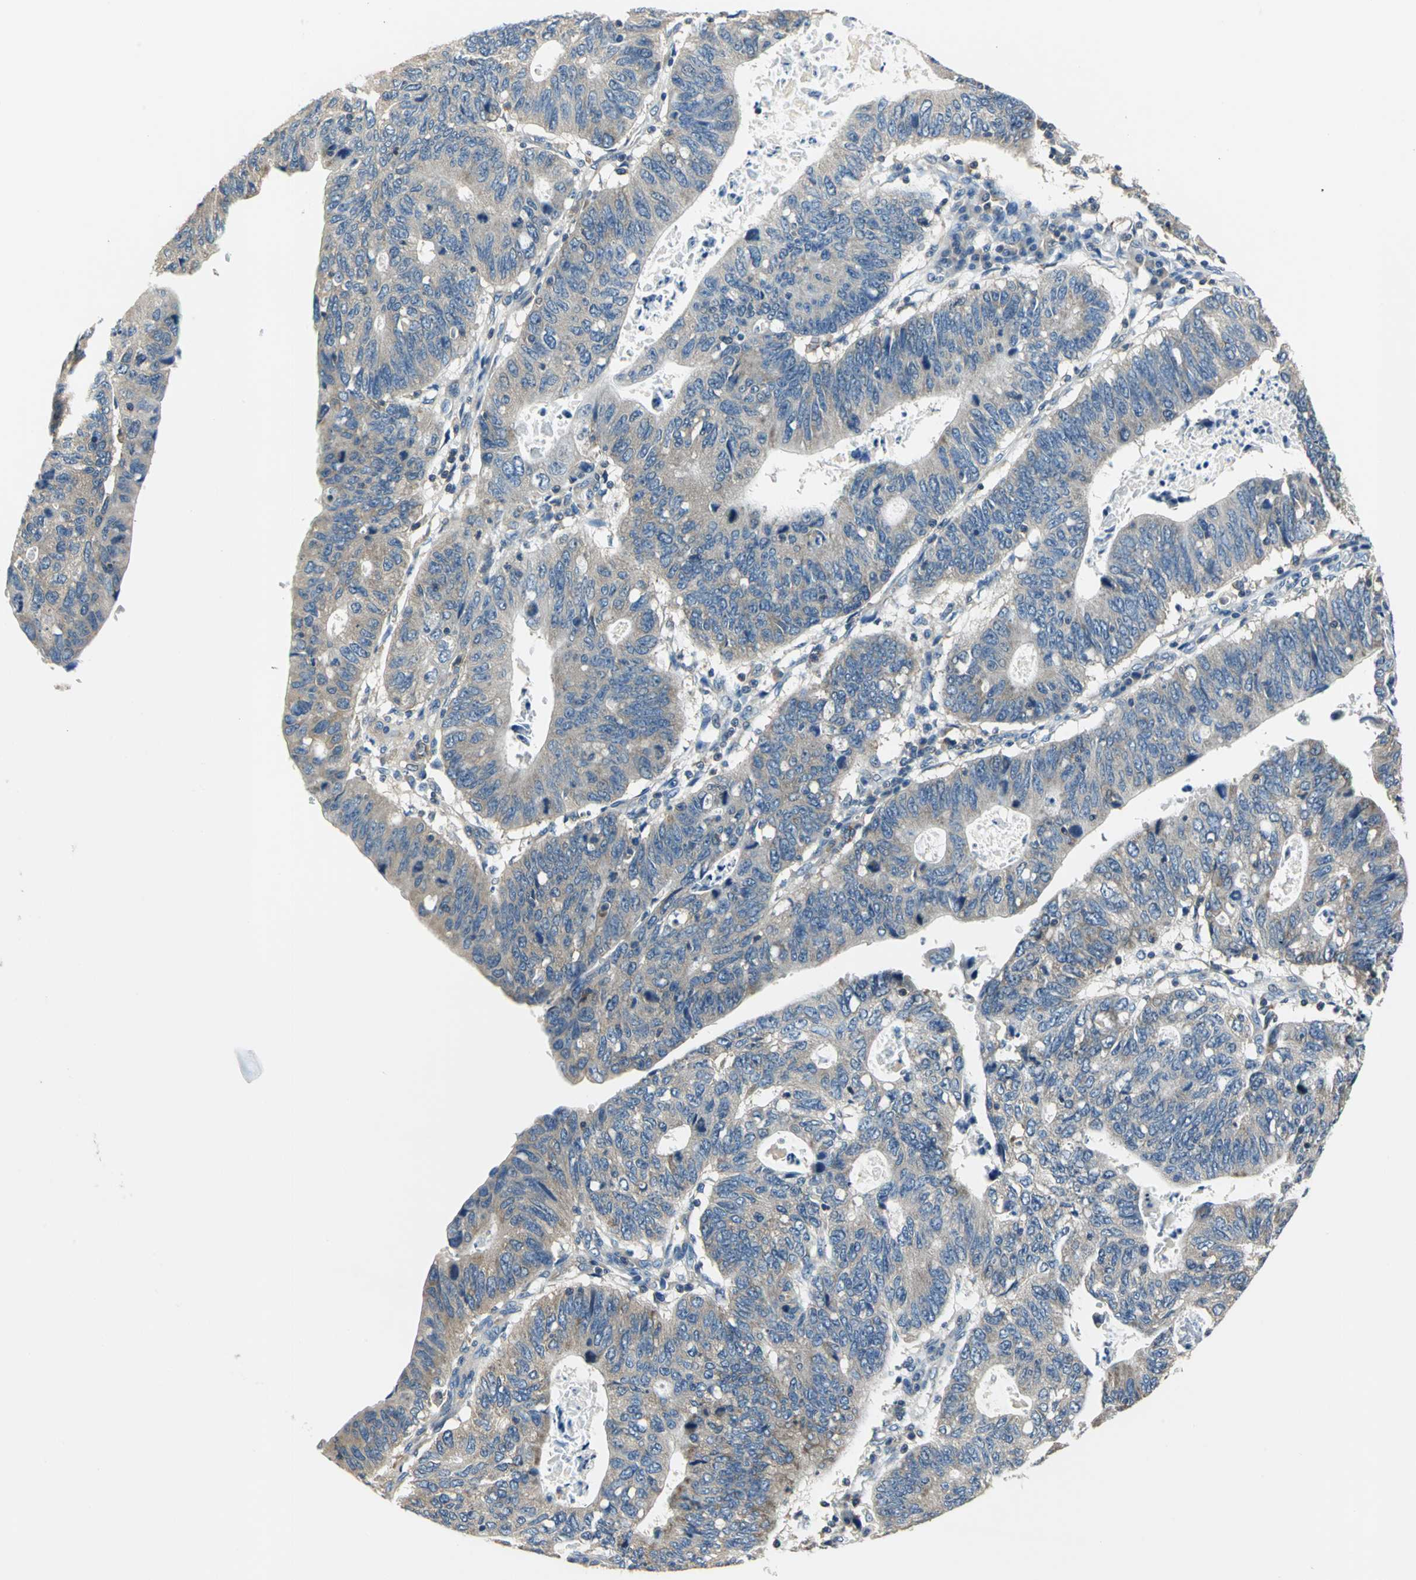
{"staining": {"intensity": "weak", "quantity": ">75%", "location": "cytoplasmic/membranous"}, "tissue": "stomach cancer", "cell_type": "Tumor cells", "image_type": "cancer", "snomed": [{"axis": "morphology", "description": "Adenocarcinoma, NOS"}, {"axis": "topography", "description": "Stomach"}], "caption": "Adenocarcinoma (stomach) stained with immunohistochemistry demonstrates weak cytoplasmic/membranous expression in about >75% of tumor cells.", "gene": "DDX3Y", "patient": {"sex": "male", "age": 59}}